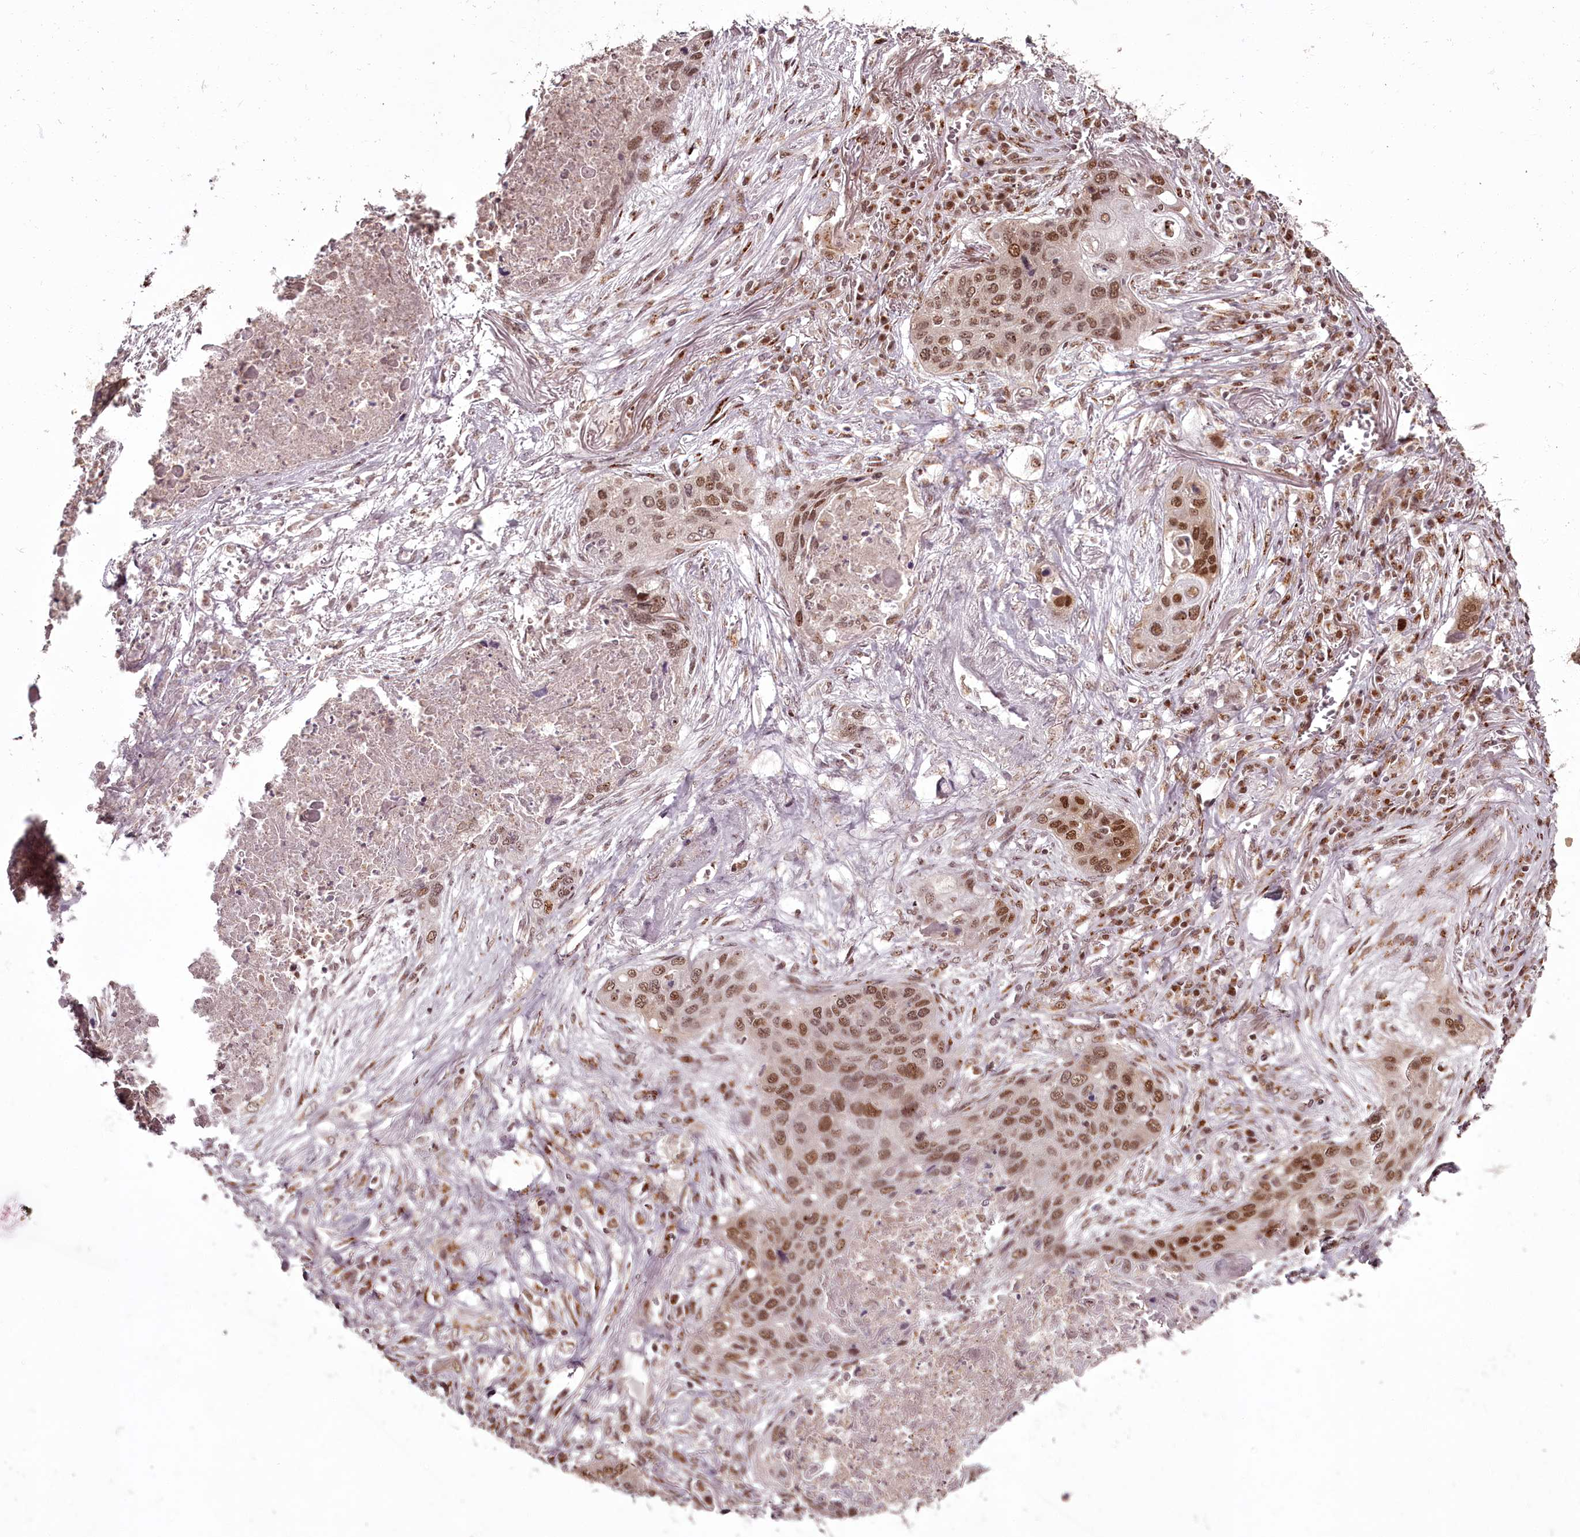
{"staining": {"intensity": "moderate", "quantity": ">75%", "location": "nuclear"}, "tissue": "lung cancer", "cell_type": "Tumor cells", "image_type": "cancer", "snomed": [{"axis": "morphology", "description": "Squamous cell carcinoma, NOS"}, {"axis": "topography", "description": "Lung"}], "caption": "The immunohistochemical stain labels moderate nuclear expression in tumor cells of lung cancer tissue.", "gene": "CEP83", "patient": {"sex": "female", "age": 63}}